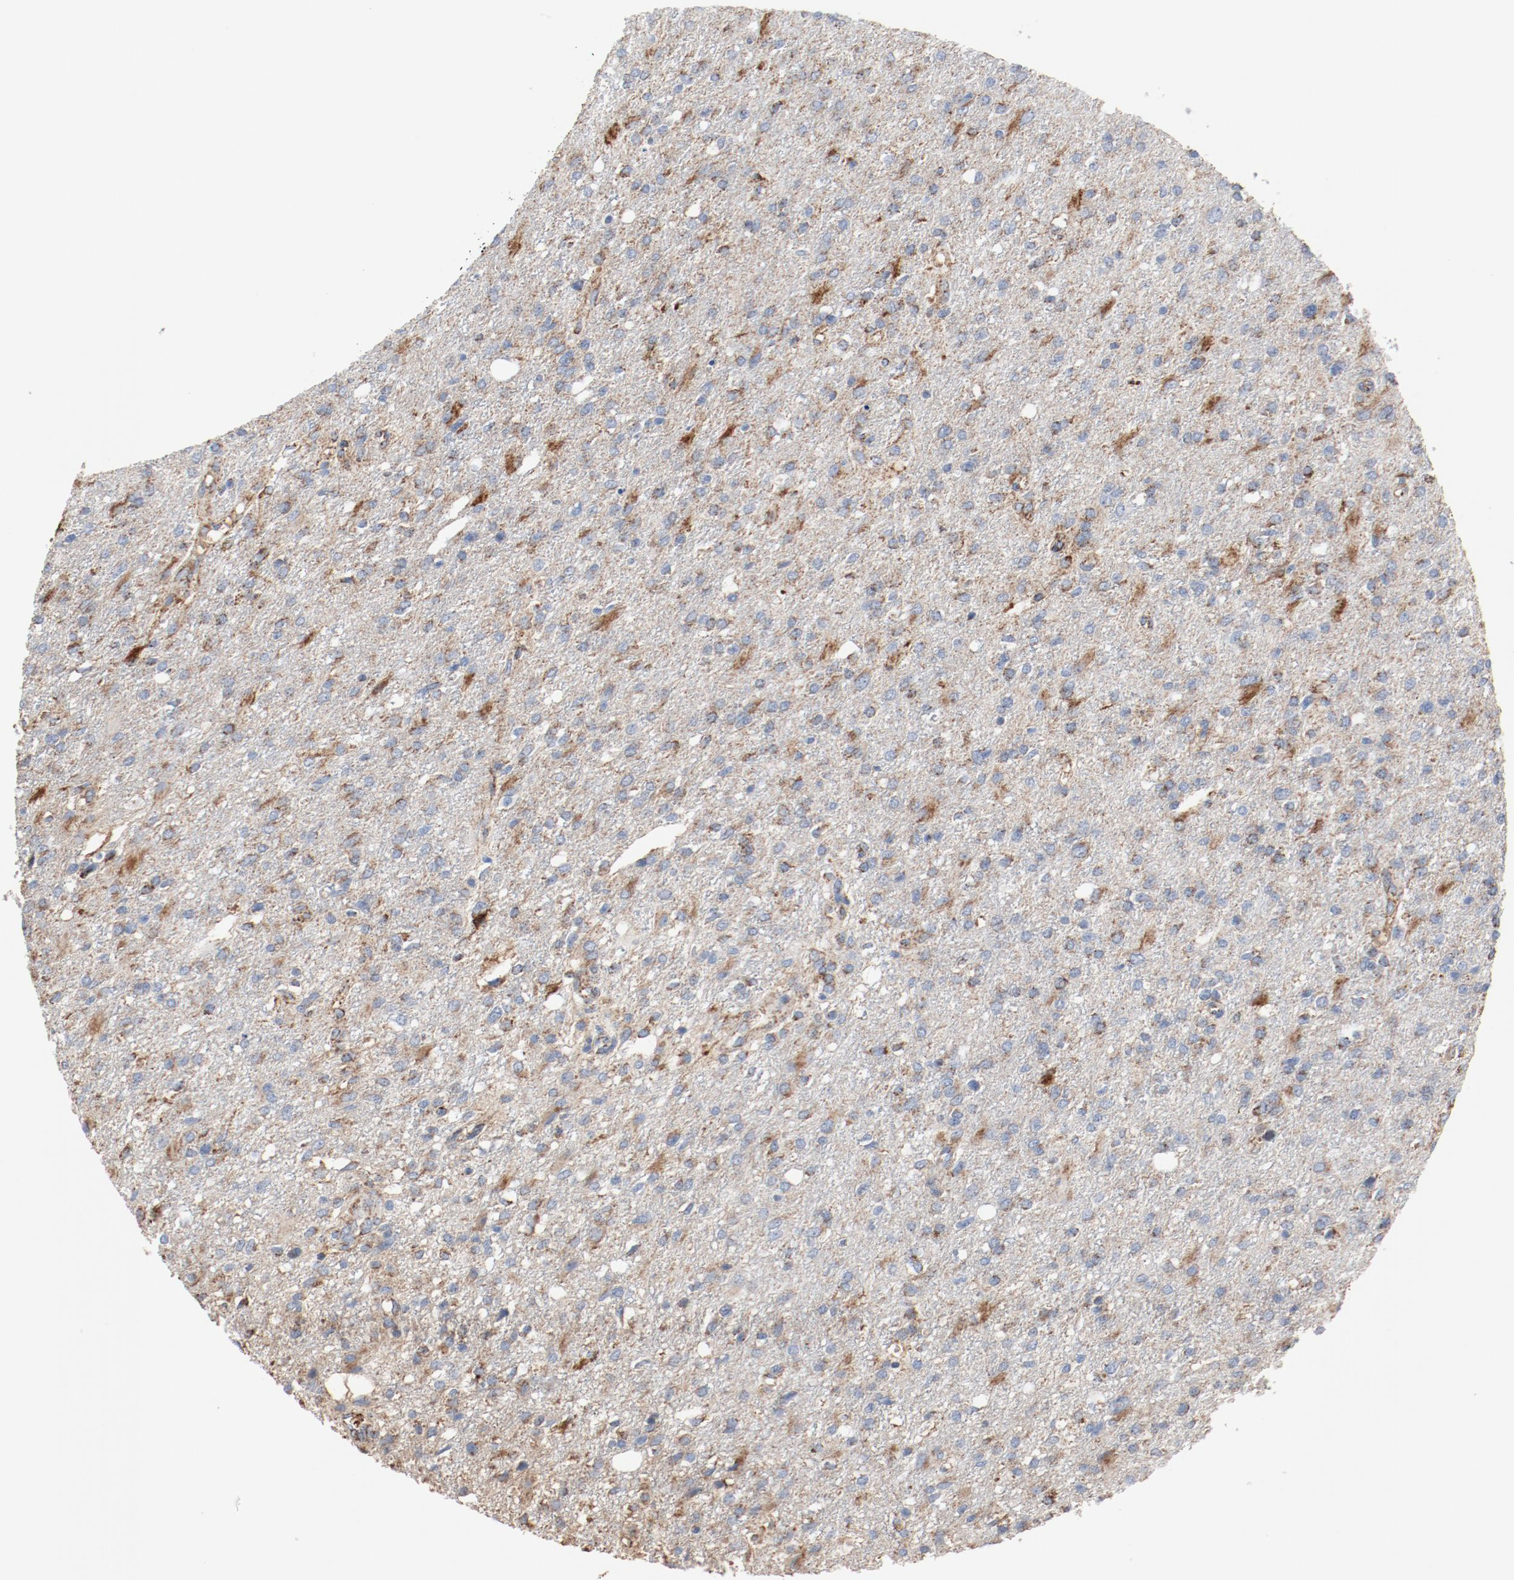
{"staining": {"intensity": "weak", "quantity": "25%-75%", "location": "cytoplasmic/membranous"}, "tissue": "glioma", "cell_type": "Tumor cells", "image_type": "cancer", "snomed": [{"axis": "morphology", "description": "Glioma, malignant, High grade"}, {"axis": "topography", "description": "Cerebral cortex"}], "caption": "Tumor cells exhibit low levels of weak cytoplasmic/membranous staining in about 25%-75% of cells in malignant glioma (high-grade).", "gene": "NDUFB8", "patient": {"sex": "male", "age": 76}}